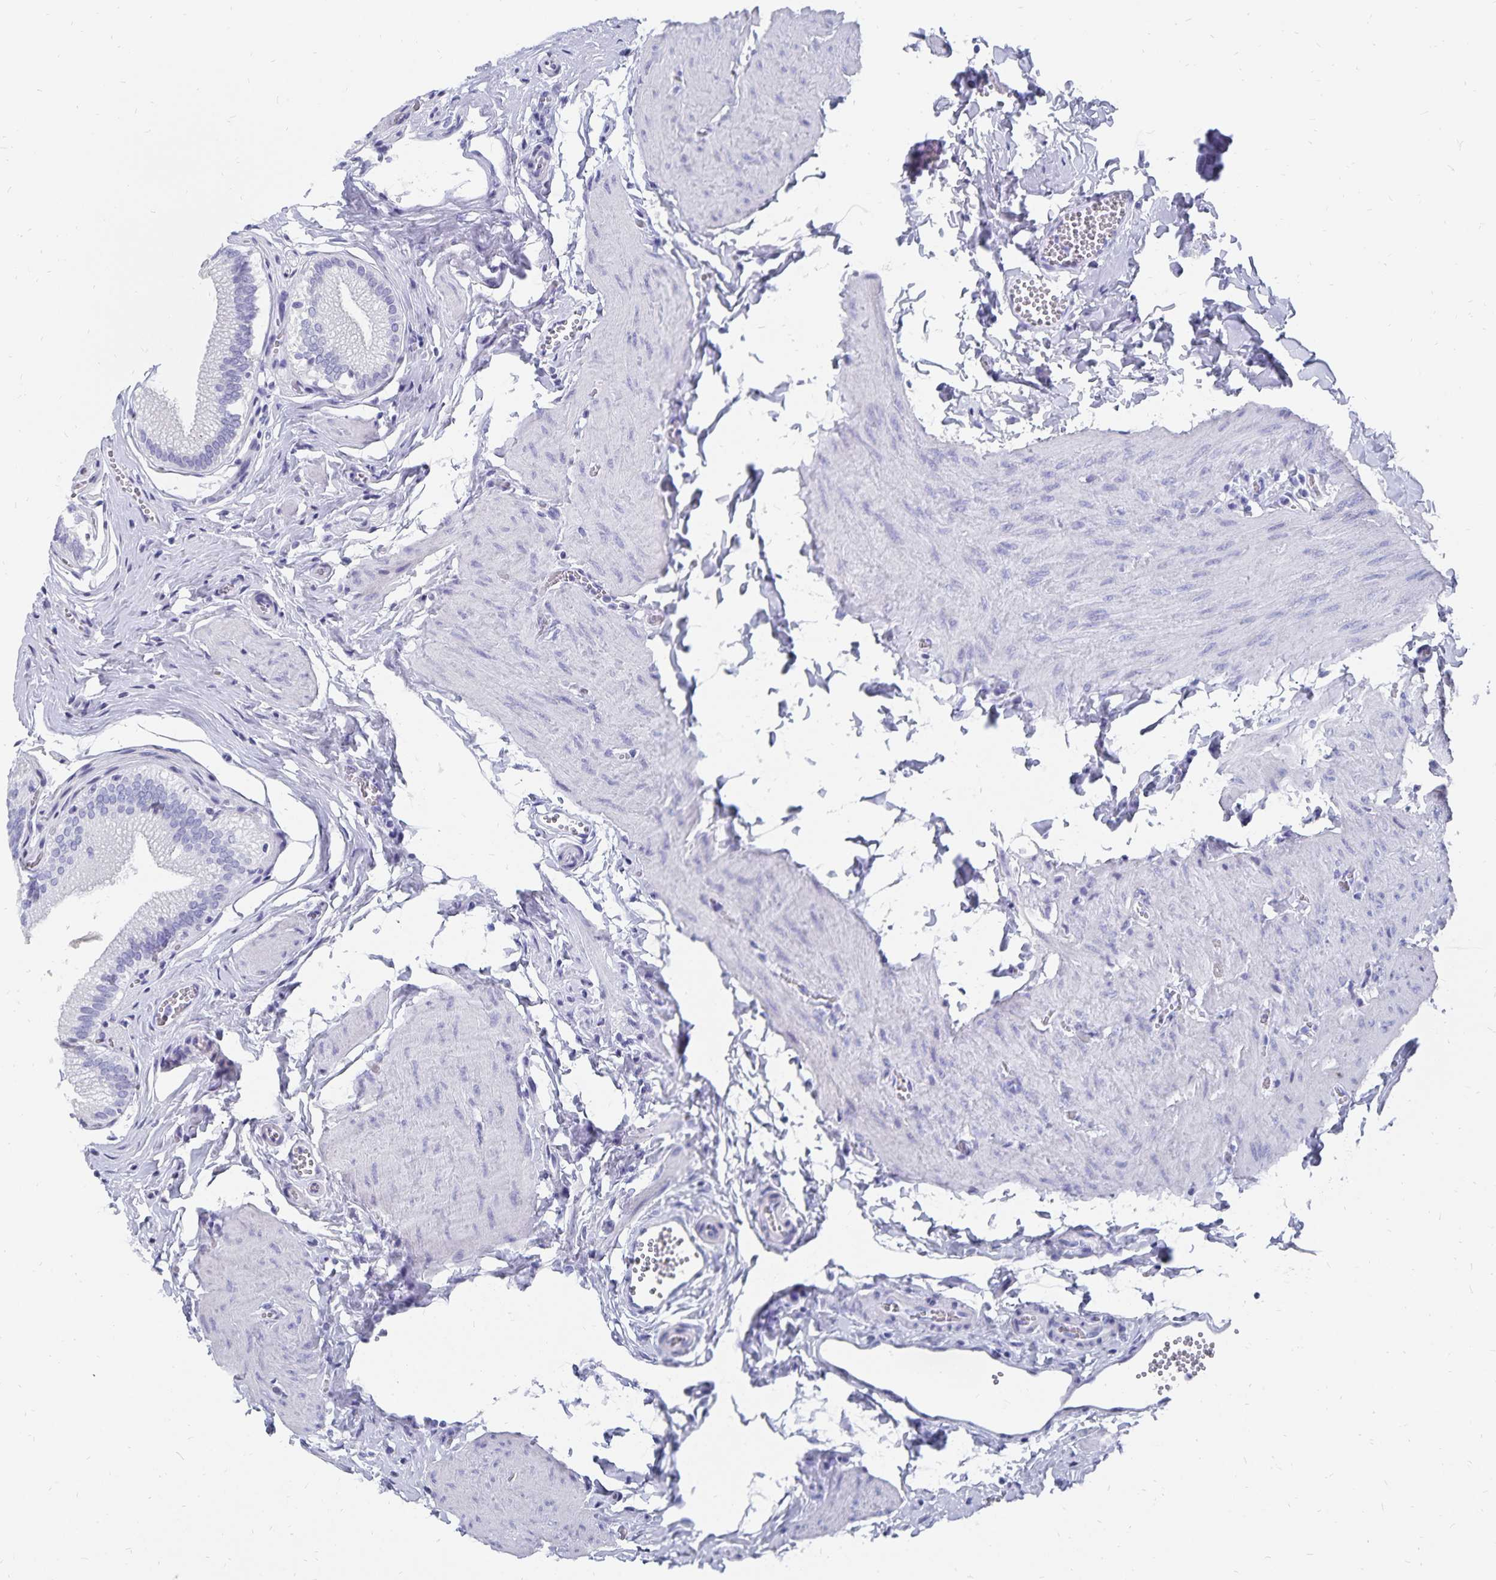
{"staining": {"intensity": "negative", "quantity": "none", "location": "none"}, "tissue": "gallbladder", "cell_type": "Glandular cells", "image_type": "normal", "snomed": [{"axis": "morphology", "description": "Normal tissue, NOS"}, {"axis": "topography", "description": "Gallbladder"}, {"axis": "topography", "description": "Peripheral nerve tissue"}], "caption": "DAB immunohistochemical staining of benign gallbladder reveals no significant positivity in glandular cells.", "gene": "ADH1A", "patient": {"sex": "male", "age": 17}}